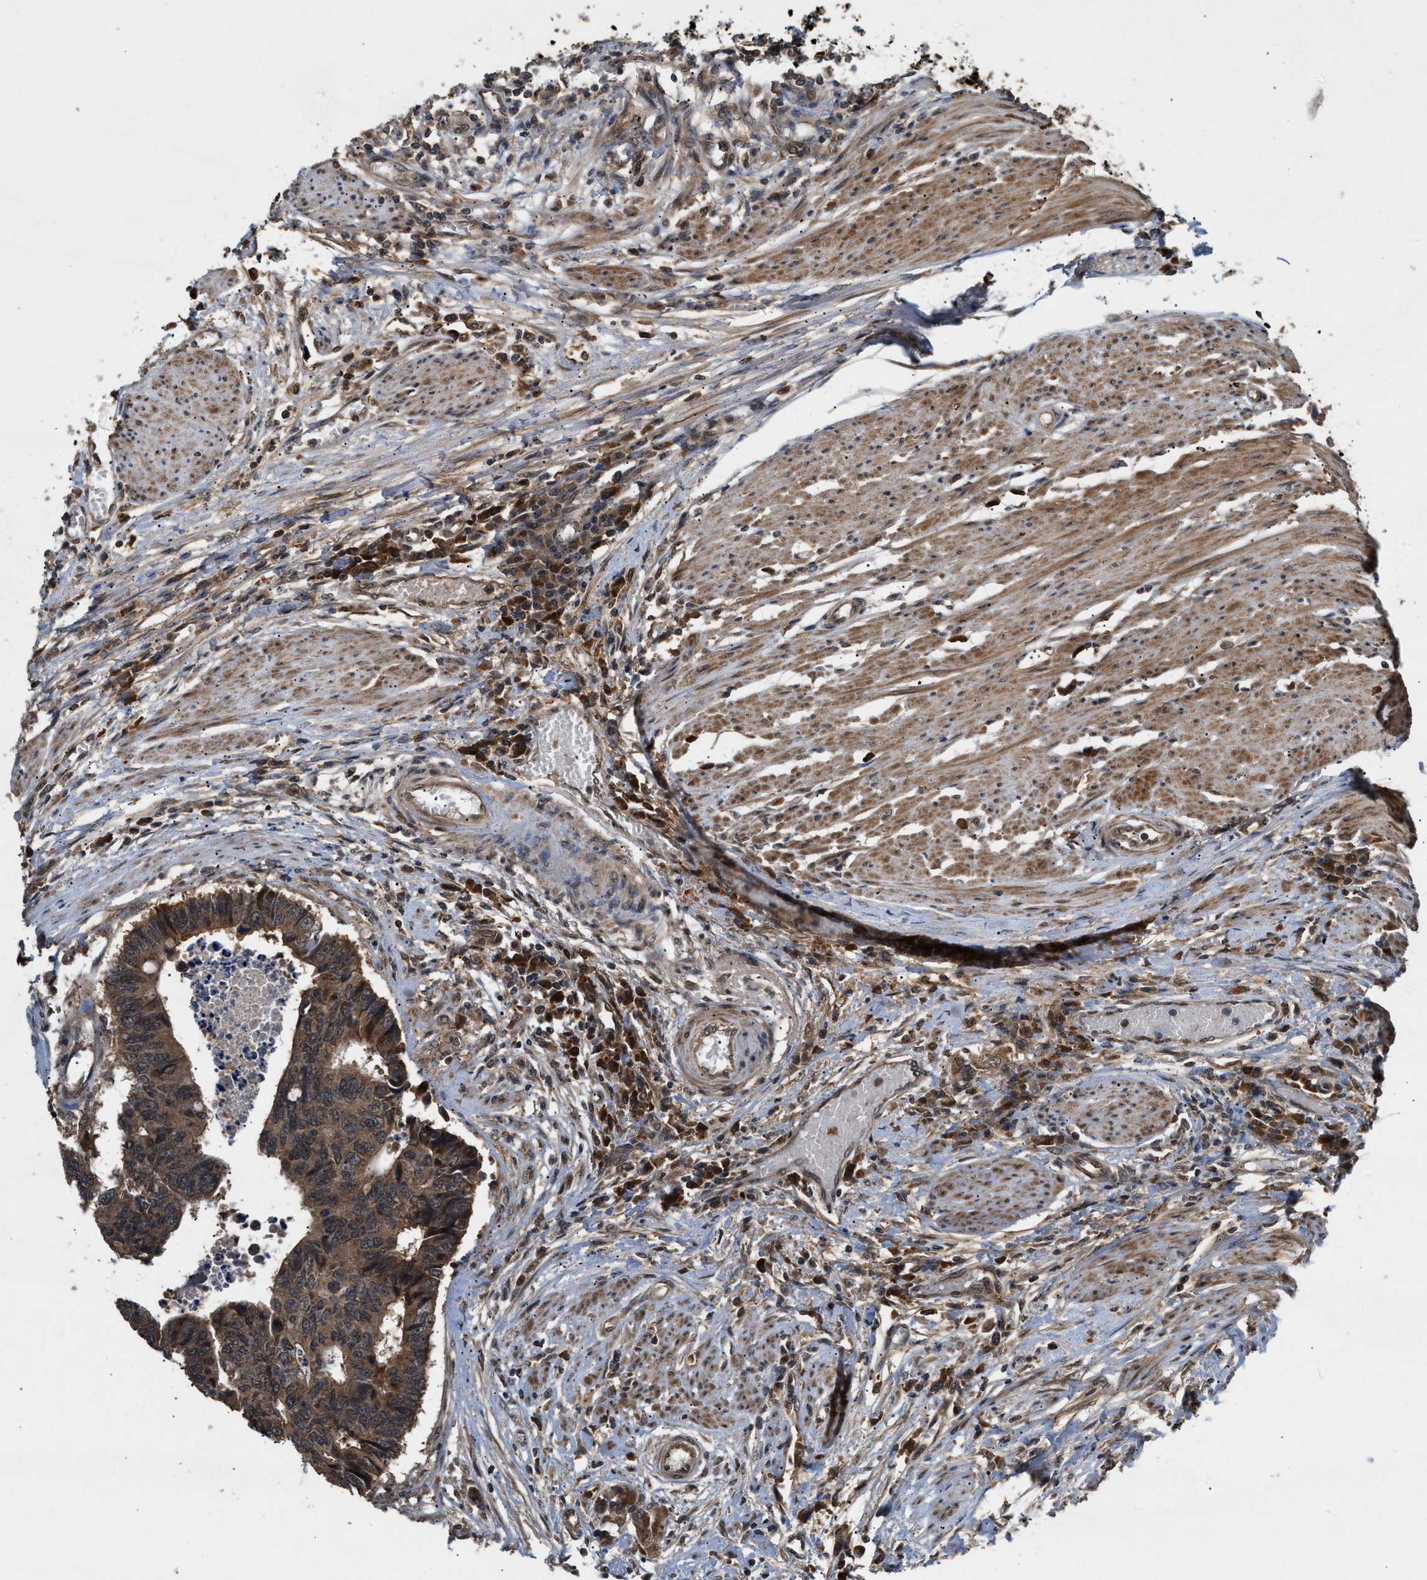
{"staining": {"intensity": "moderate", "quantity": ">75%", "location": "cytoplasmic/membranous,nuclear"}, "tissue": "colorectal cancer", "cell_type": "Tumor cells", "image_type": "cancer", "snomed": [{"axis": "morphology", "description": "Adenocarcinoma, NOS"}, {"axis": "topography", "description": "Rectum"}], "caption": "Colorectal cancer (adenocarcinoma) stained with DAB immunohistochemistry (IHC) exhibits medium levels of moderate cytoplasmic/membranous and nuclear expression in about >75% of tumor cells.", "gene": "RUSC2", "patient": {"sex": "male", "age": 84}}